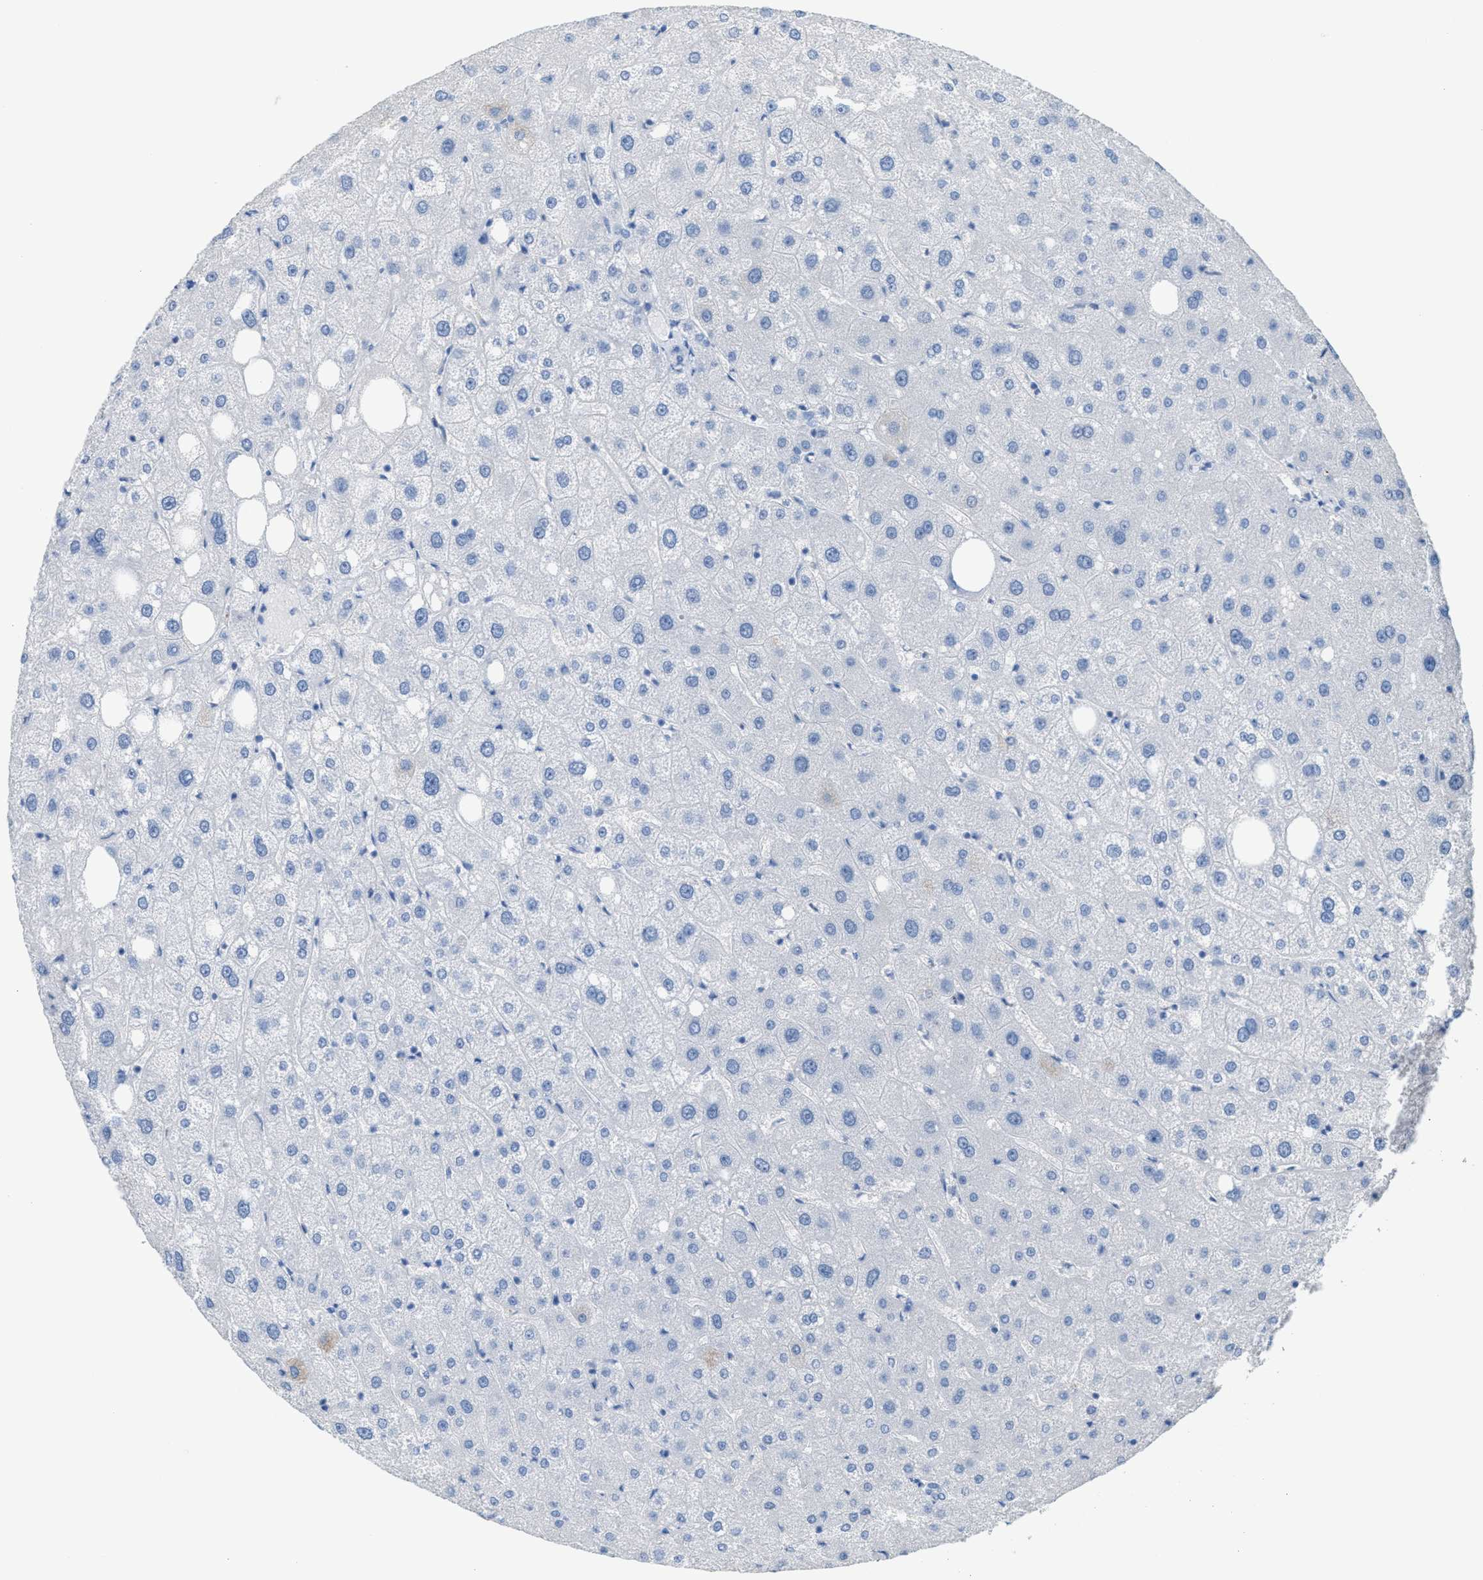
{"staining": {"intensity": "negative", "quantity": "none", "location": "none"}, "tissue": "liver", "cell_type": "Cholangiocytes", "image_type": "normal", "snomed": [{"axis": "morphology", "description": "Normal tissue, NOS"}, {"axis": "topography", "description": "Liver"}], "caption": "Cholangiocytes are negative for brown protein staining in unremarkable liver. (Immunohistochemistry (ihc), brightfield microscopy, high magnification).", "gene": "MPP3", "patient": {"sex": "male", "age": 73}}